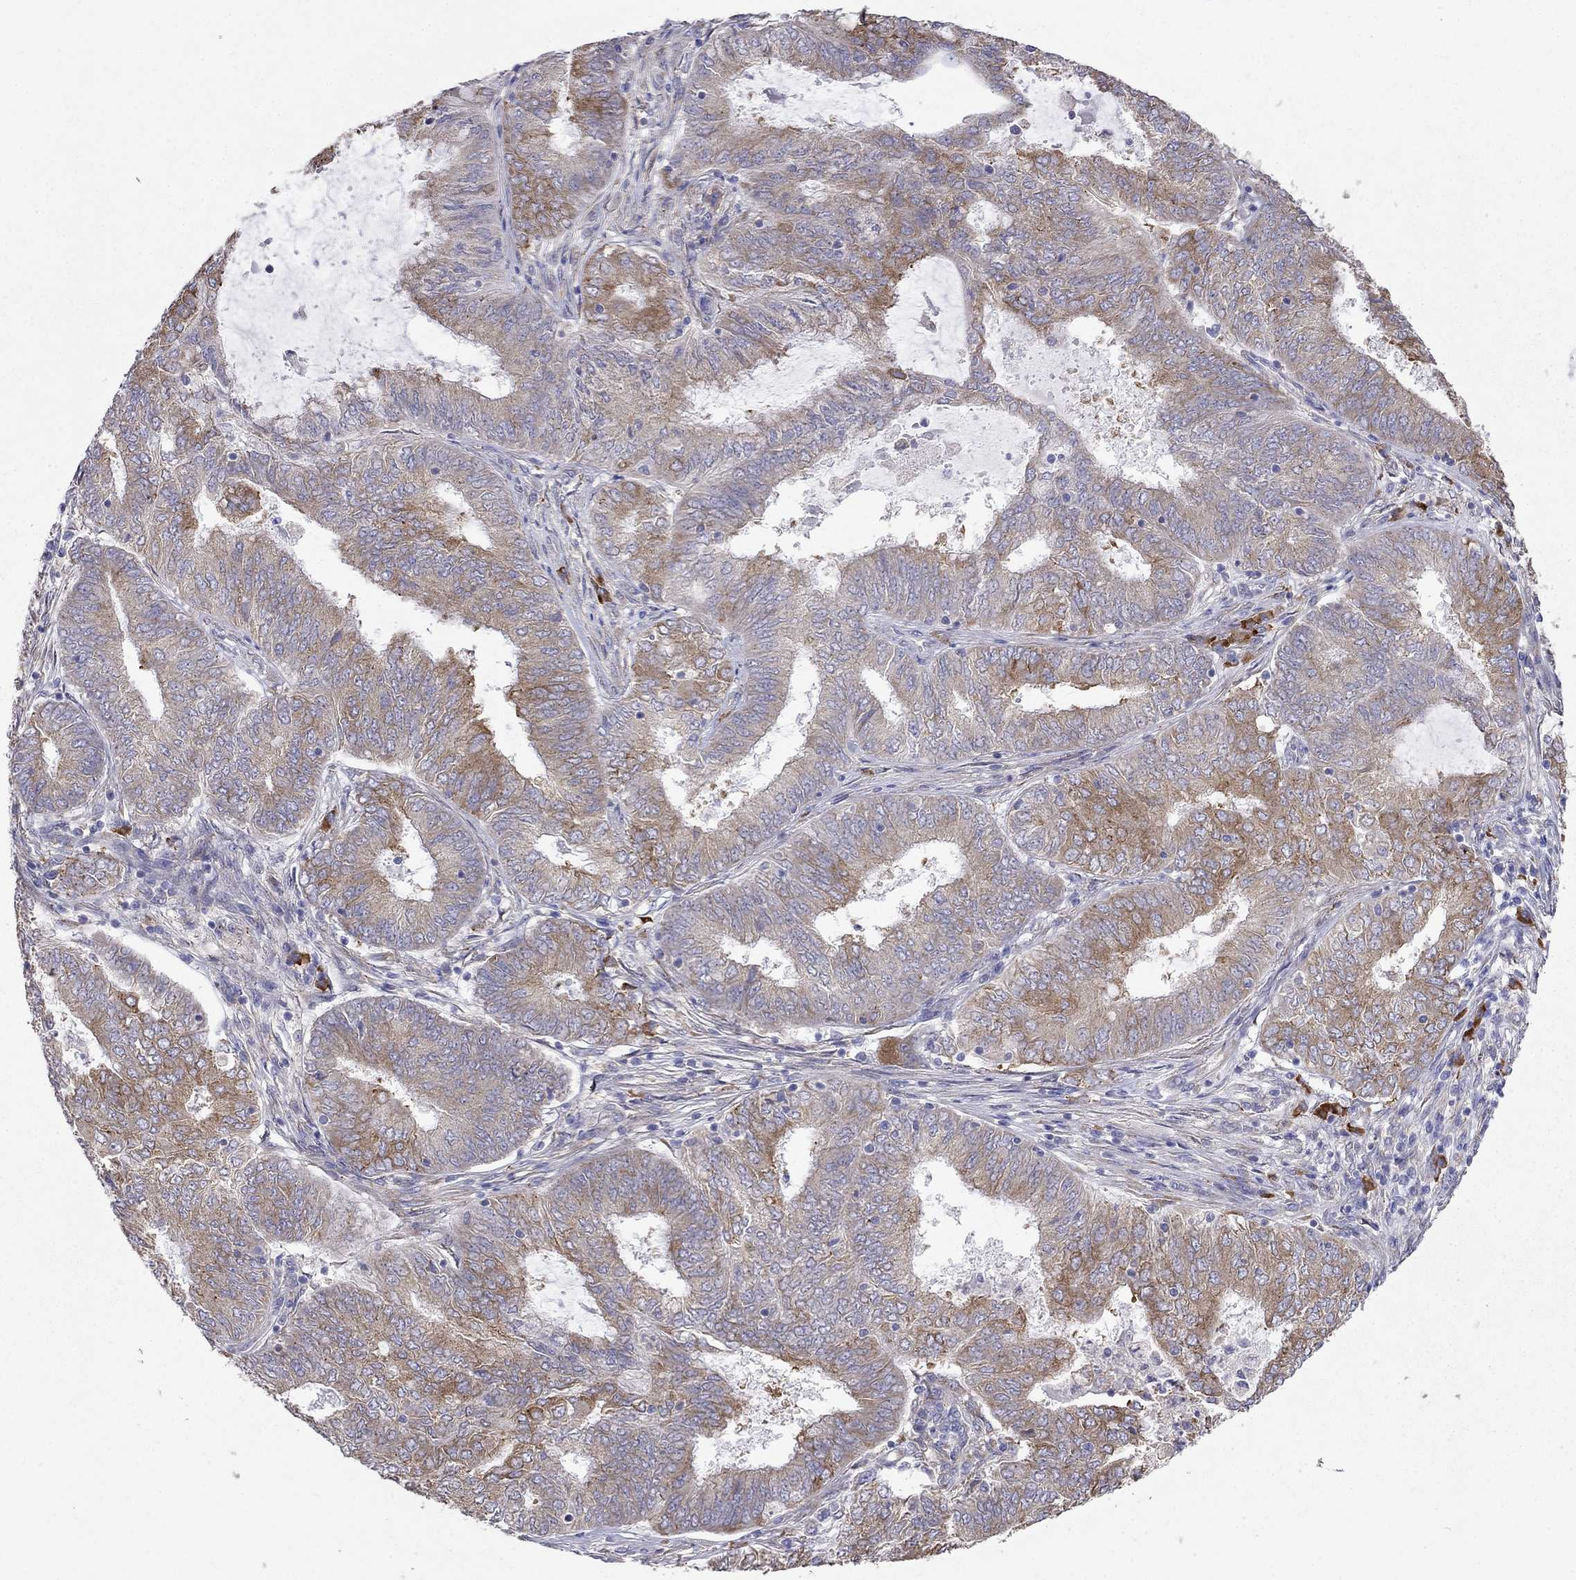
{"staining": {"intensity": "moderate", "quantity": ">75%", "location": "cytoplasmic/membranous"}, "tissue": "endometrial cancer", "cell_type": "Tumor cells", "image_type": "cancer", "snomed": [{"axis": "morphology", "description": "Adenocarcinoma, NOS"}, {"axis": "topography", "description": "Endometrium"}], "caption": "Protein expression analysis of human adenocarcinoma (endometrial) reveals moderate cytoplasmic/membranous staining in approximately >75% of tumor cells. The staining is performed using DAB (3,3'-diaminobenzidine) brown chromogen to label protein expression. The nuclei are counter-stained blue using hematoxylin.", "gene": "LONRF2", "patient": {"sex": "female", "age": 62}}